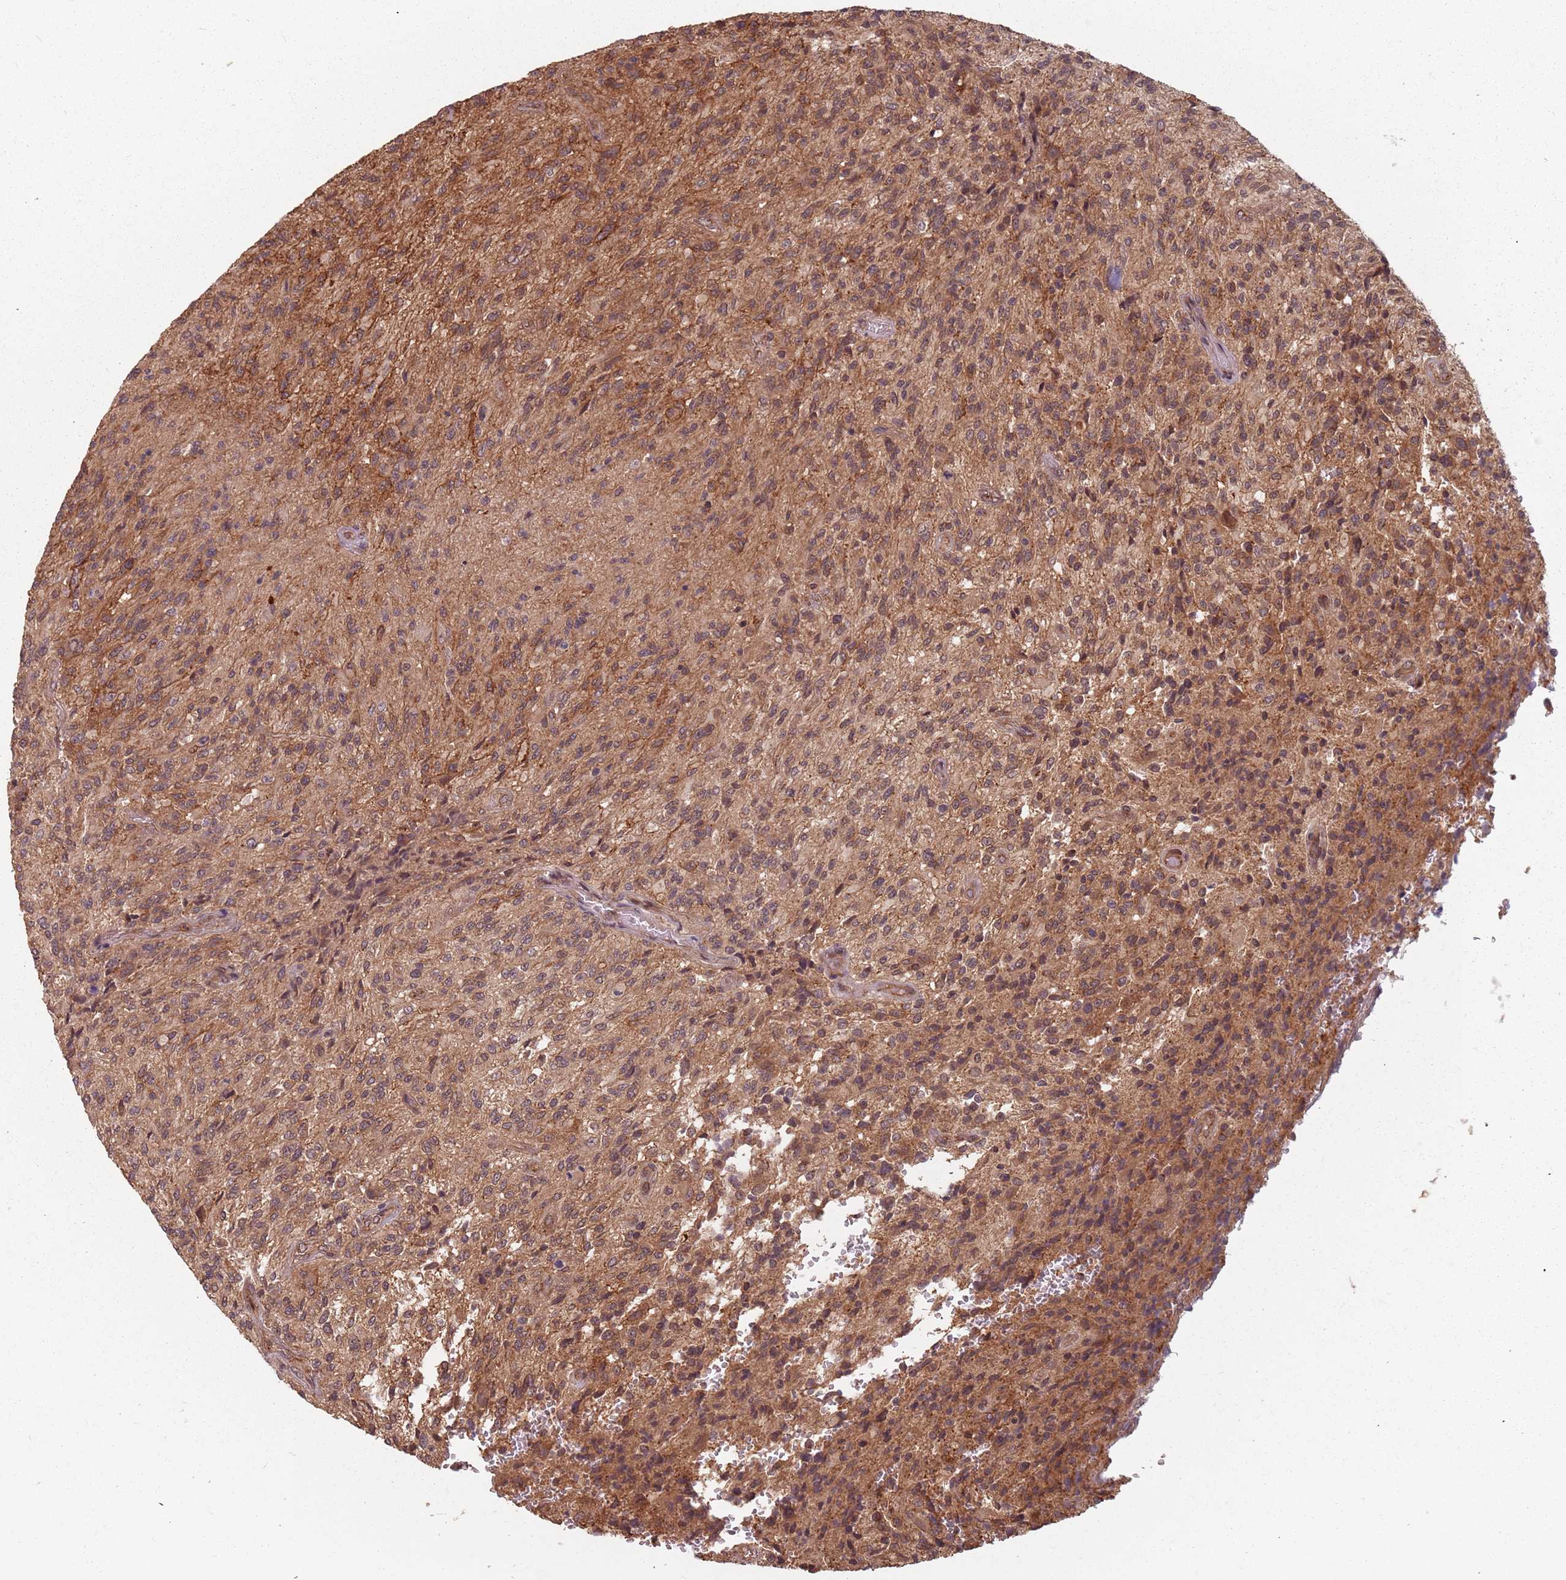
{"staining": {"intensity": "moderate", "quantity": ">75%", "location": "cytoplasmic/membranous"}, "tissue": "glioma", "cell_type": "Tumor cells", "image_type": "cancer", "snomed": [{"axis": "morphology", "description": "Normal tissue, NOS"}, {"axis": "morphology", "description": "Glioma, malignant, High grade"}, {"axis": "topography", "description": "Cerebral cortex"}], "caption": "Immunohistochemical staining of high-grade glioma (malignant) reveals medium levels of moderate cytoplasmic/membranous positivity in approximately >75% of tumor cells. The protein of interest is shown in brown color, while the nuclei are stained blue.", "gene": "C3orf14", "patient": {"sex": "male", "age": 56}}